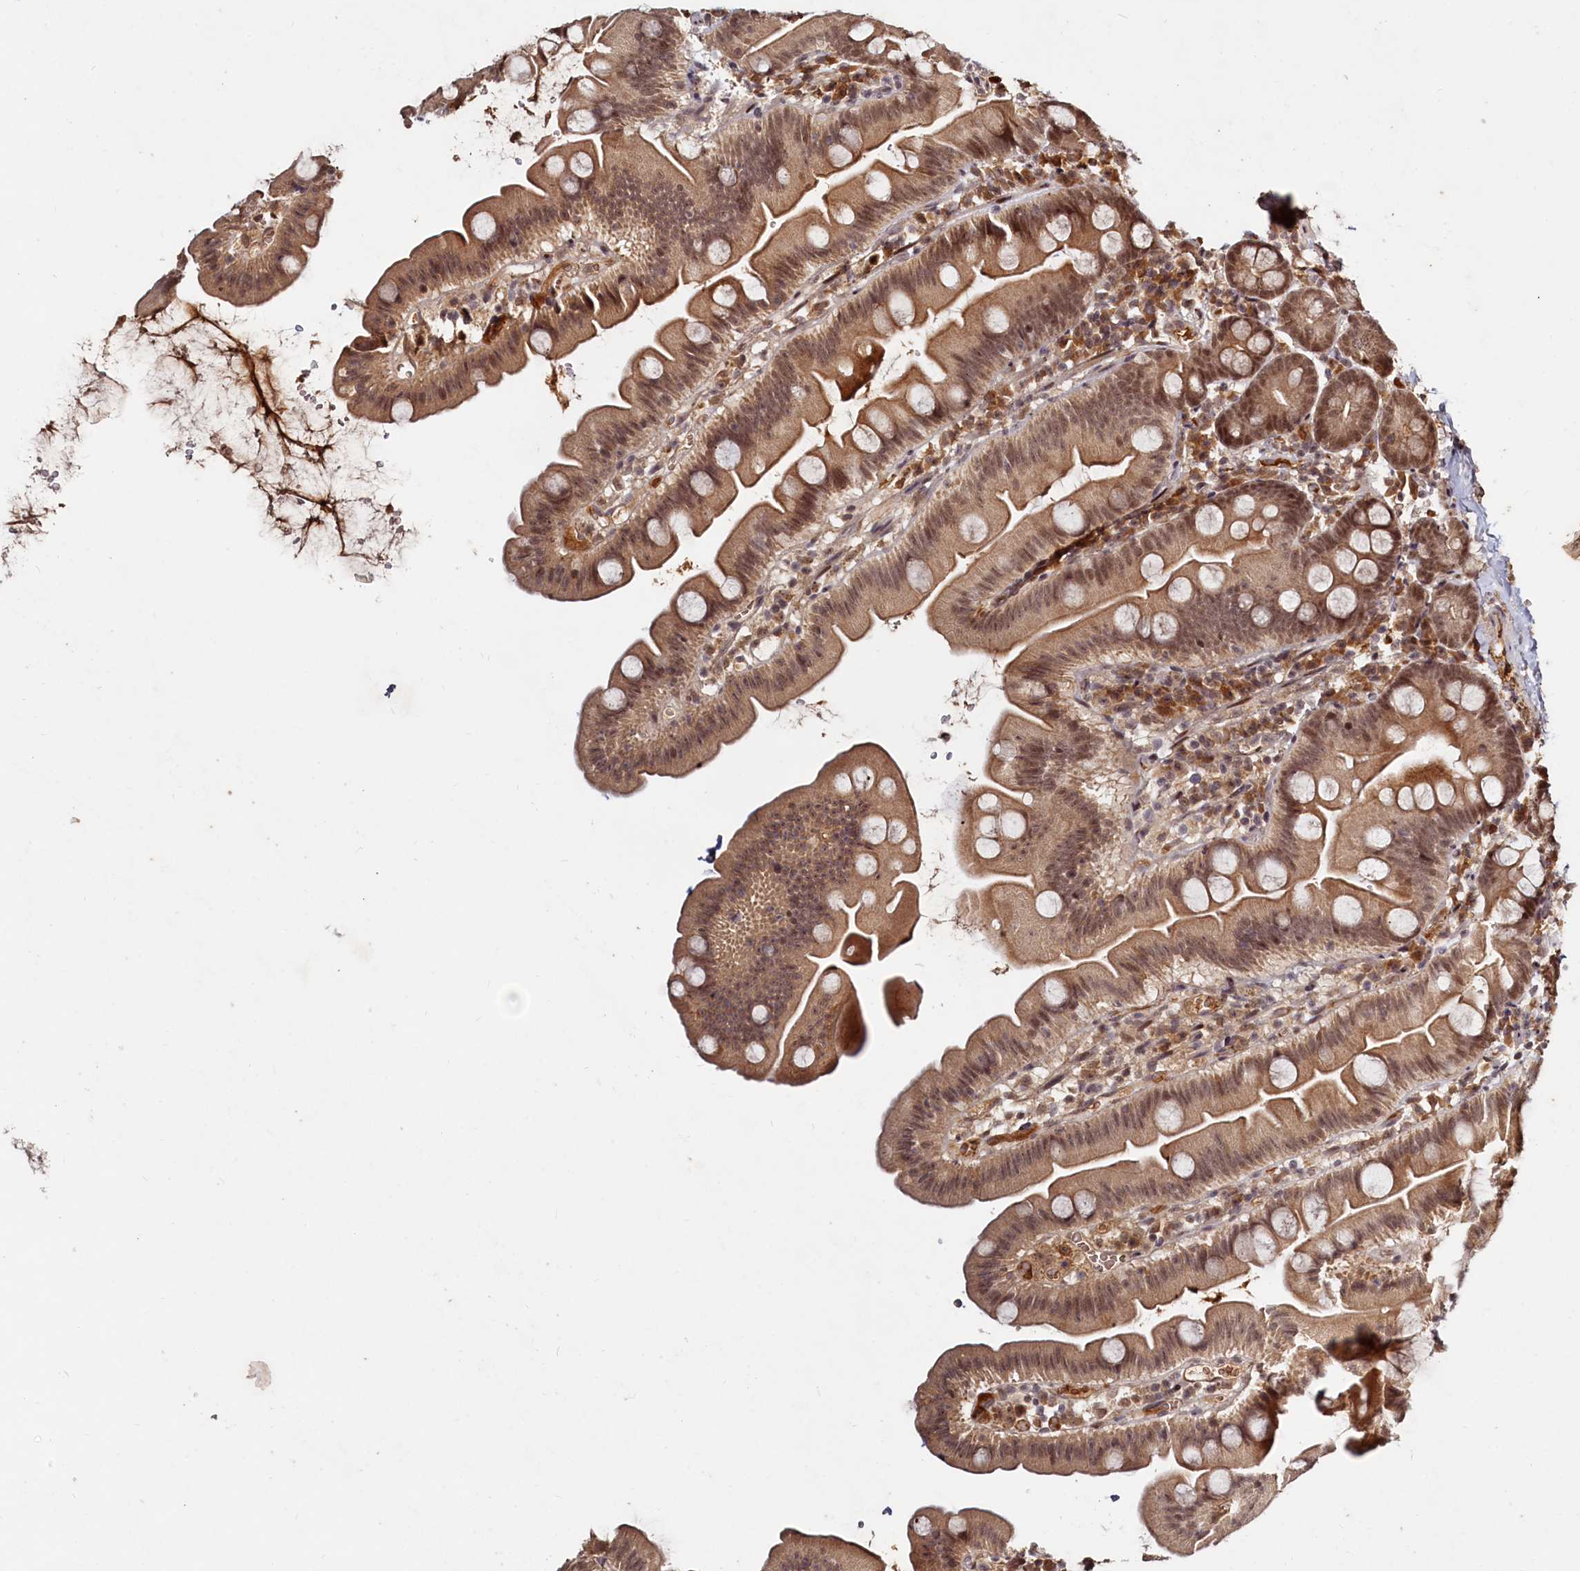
{"staining": {"intensity": "moderate", "quantity": ">75%", "location": "cytoplasmic/membranous,nuclear"}, "tissue": "small intestine", "cell_type": "Glandular cells", "image_type": "normal", "snomed": [{"axis": "morphology", "description": "Normal tissue, NOS"}, {"axis": "topography", "description": "Small intestine"}], "caption": "Small intestine stained with a brown dye displays moderate cytoplasmic/membranous,nuclear positive positivity in approximately >75% of glandular cells.", "gene": "TRAPPC4", "patient": {"sex": "female", "age": 68}}